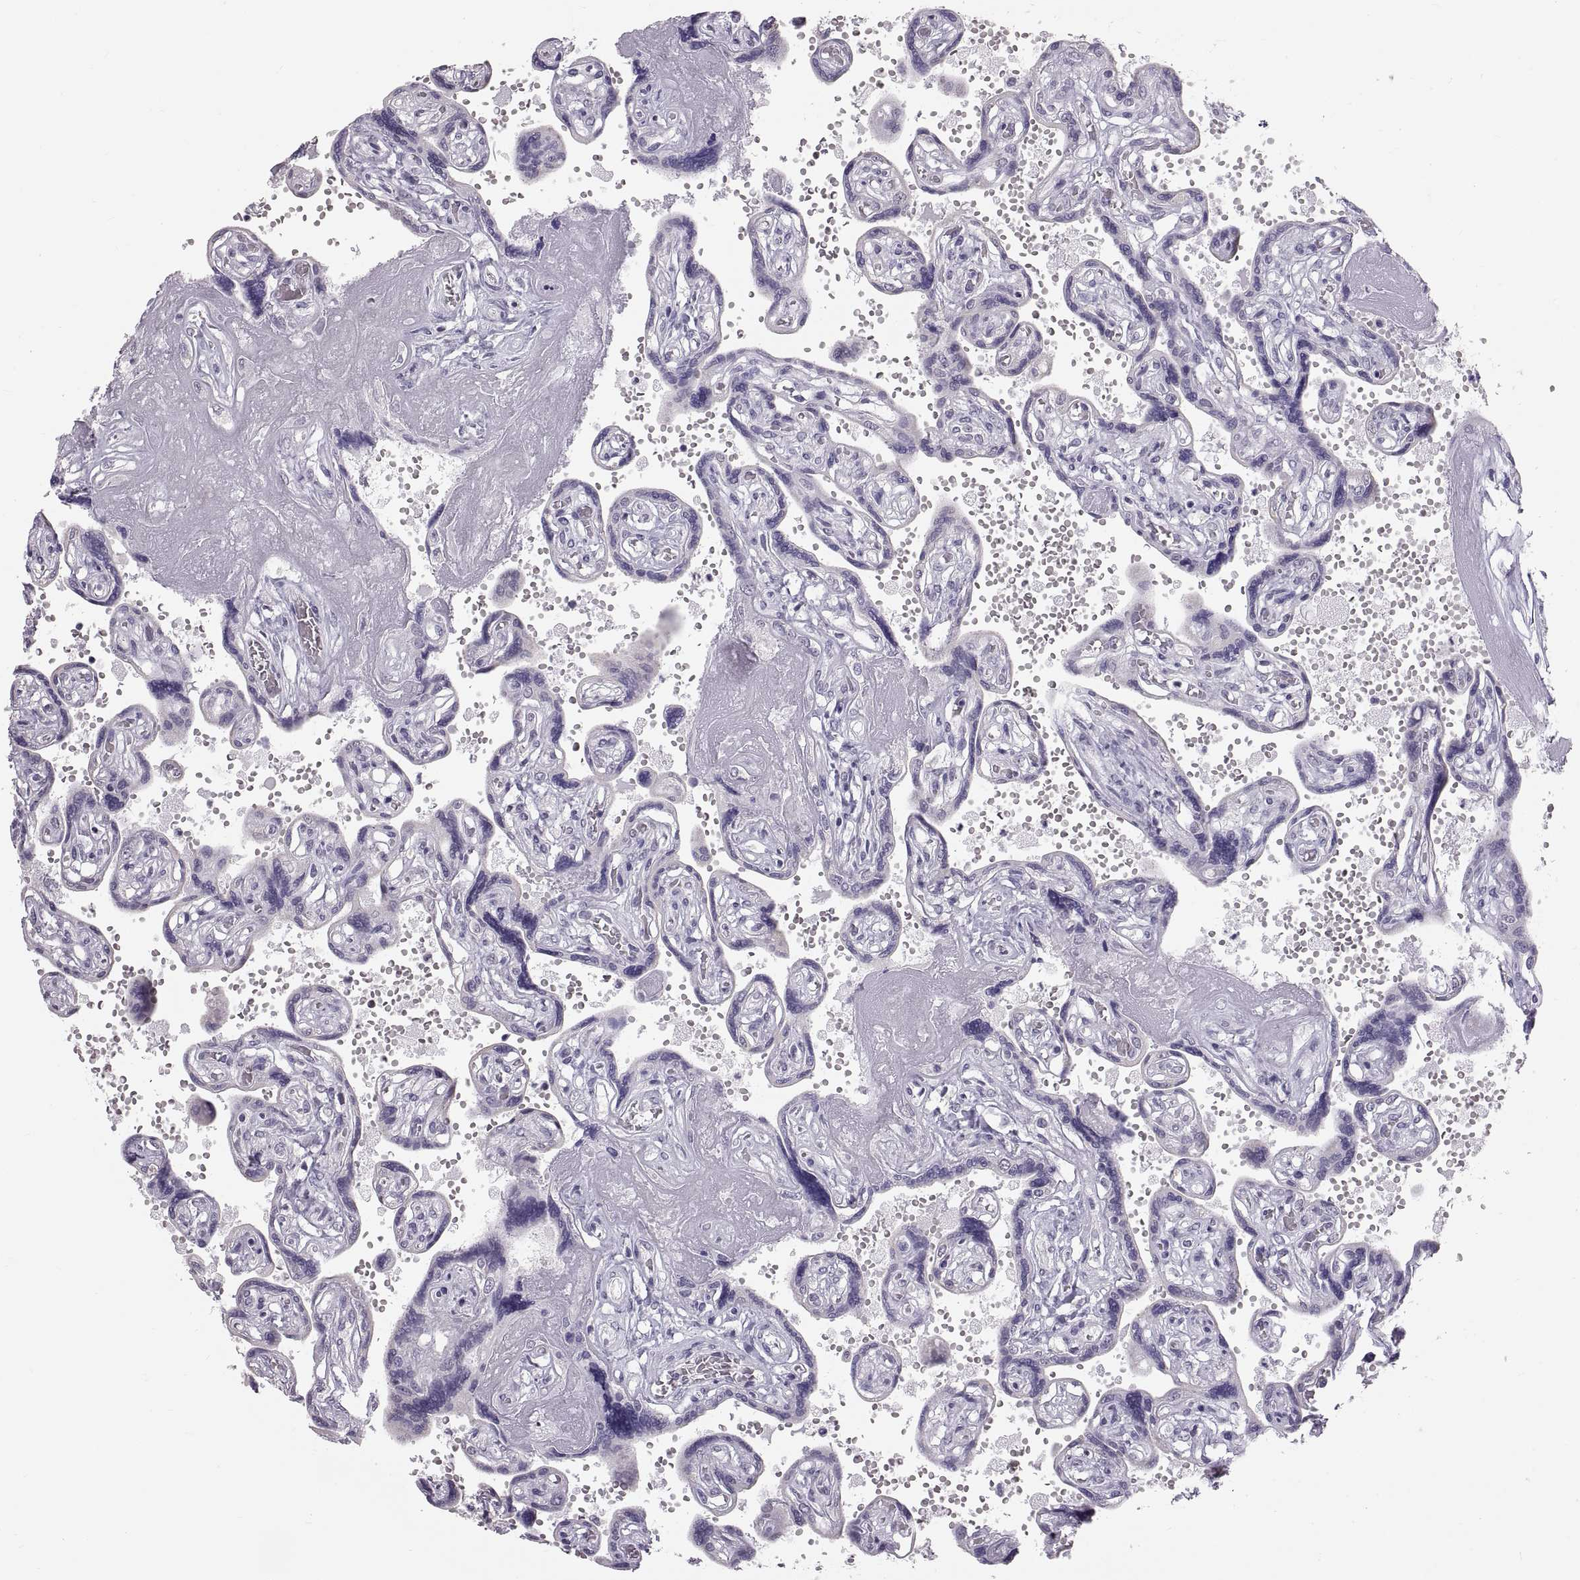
{"staining": {"intensity": "negative", "quantity": "none", "location": "none"}, "tissue": "placenta", "cell_type": "Decidual cells", "image_type": "normal", "snomed": [{"axis": "morphology", "description": "Normal tissue, NOS"}, {"axis": "topography", "description": "Placenta"}], "caption": "The micrograph shows no staining of decidual cells in unremarkable placenta.", "gene": "WBP2NL", "patient": {"sex": "female", "age": 32}}